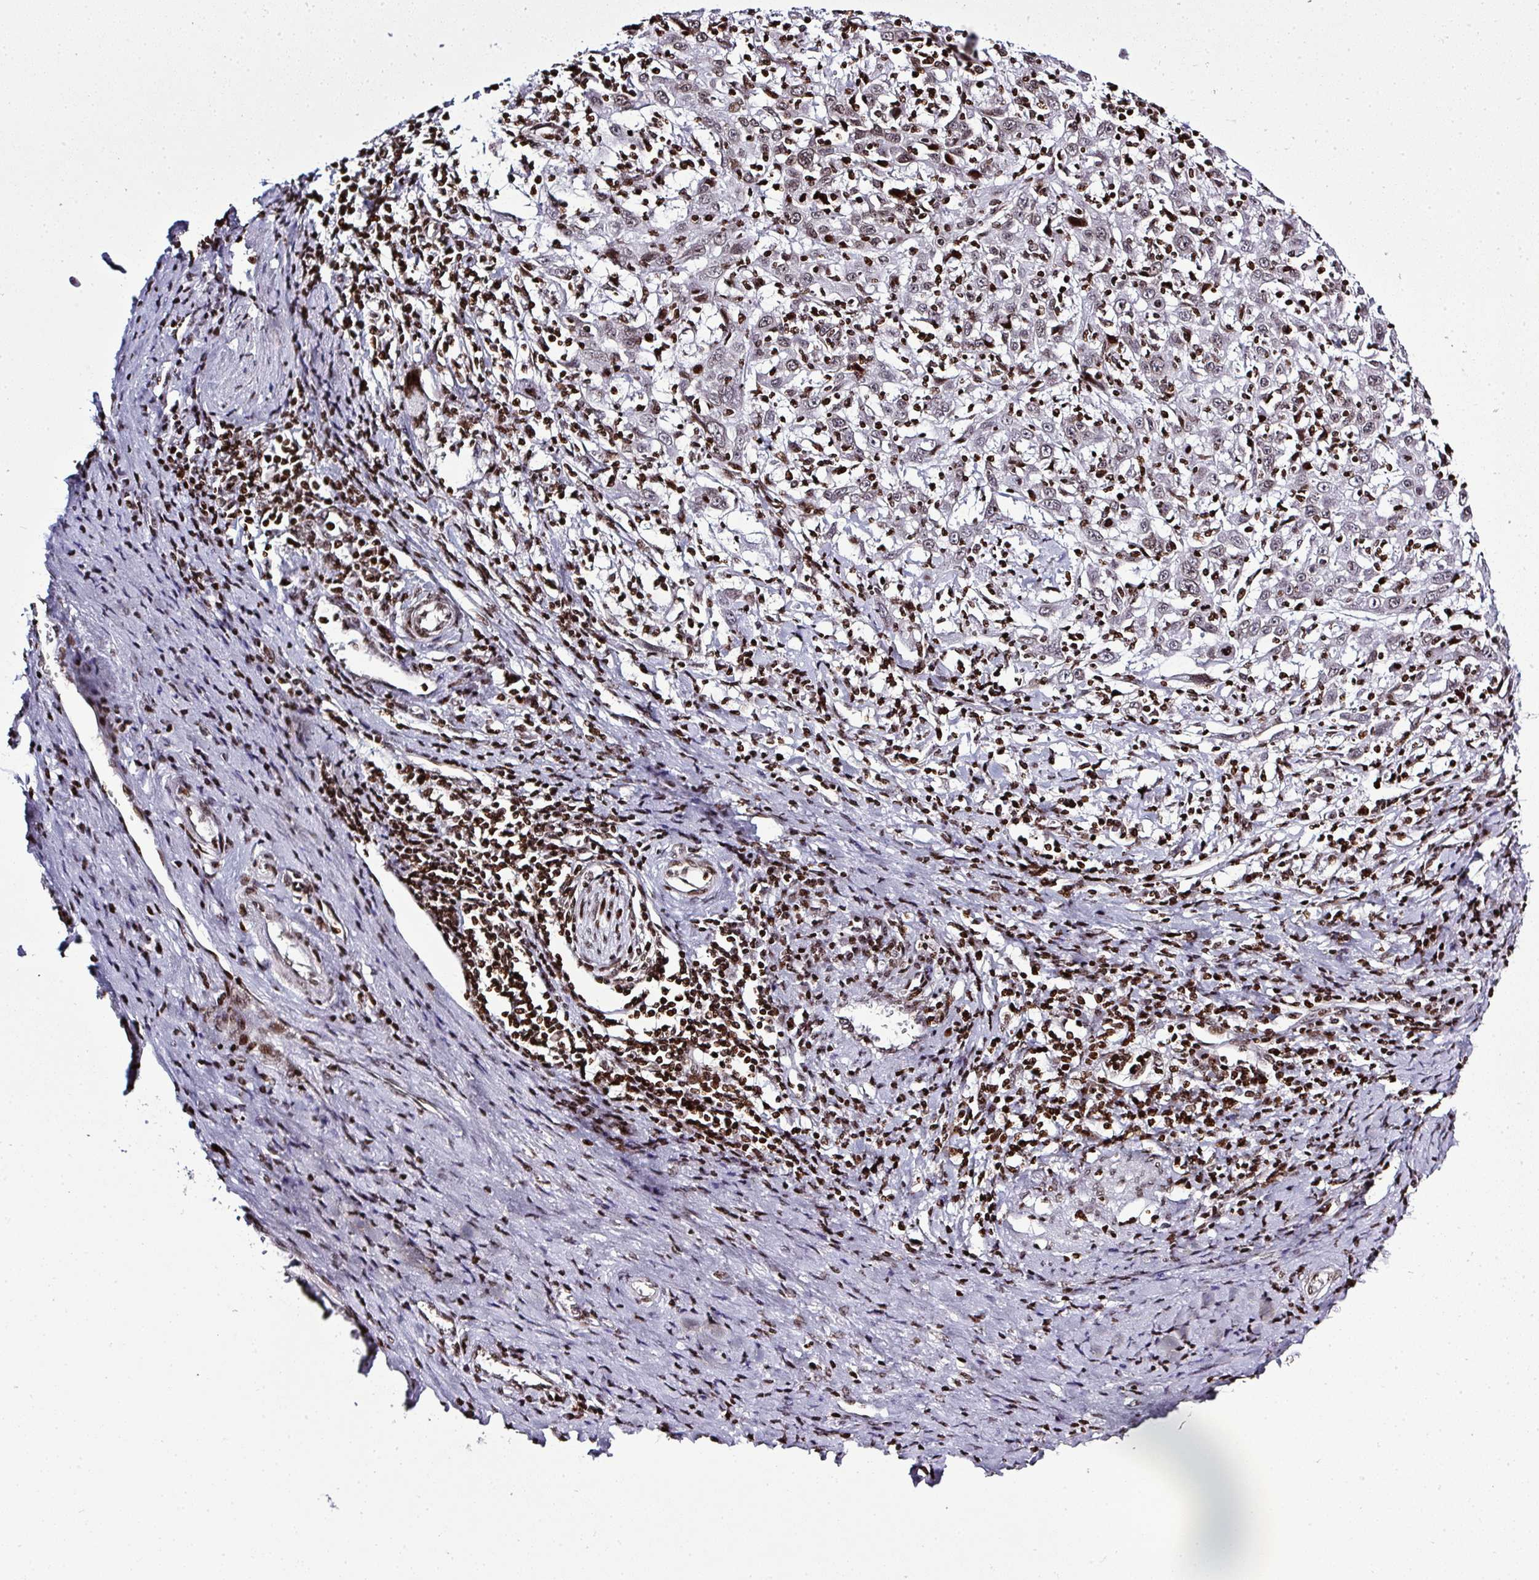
{"staining": {"intensity": "weak", "quantity": ">75%", "location": "nuclear"}, "tissue": "cervical cancer", "cell_type": "Tumor cells", "image_type": "cancer", "snomed": [{"axis": "morphology", "description": "Squamous cell carcinoma, NOS"}, {"axis": "topography", "description": "Cervix"}], "caption": "High-power microscopy captured an immunohistochemistry (IHC) photomicrograph of cervical cancer (squamous cell carcinoma), revealing weak nuclear positivity in approximately >75% of tumor cells.", "gene": "RASL11A", "patient": {"sex": "female", "age": 46}}